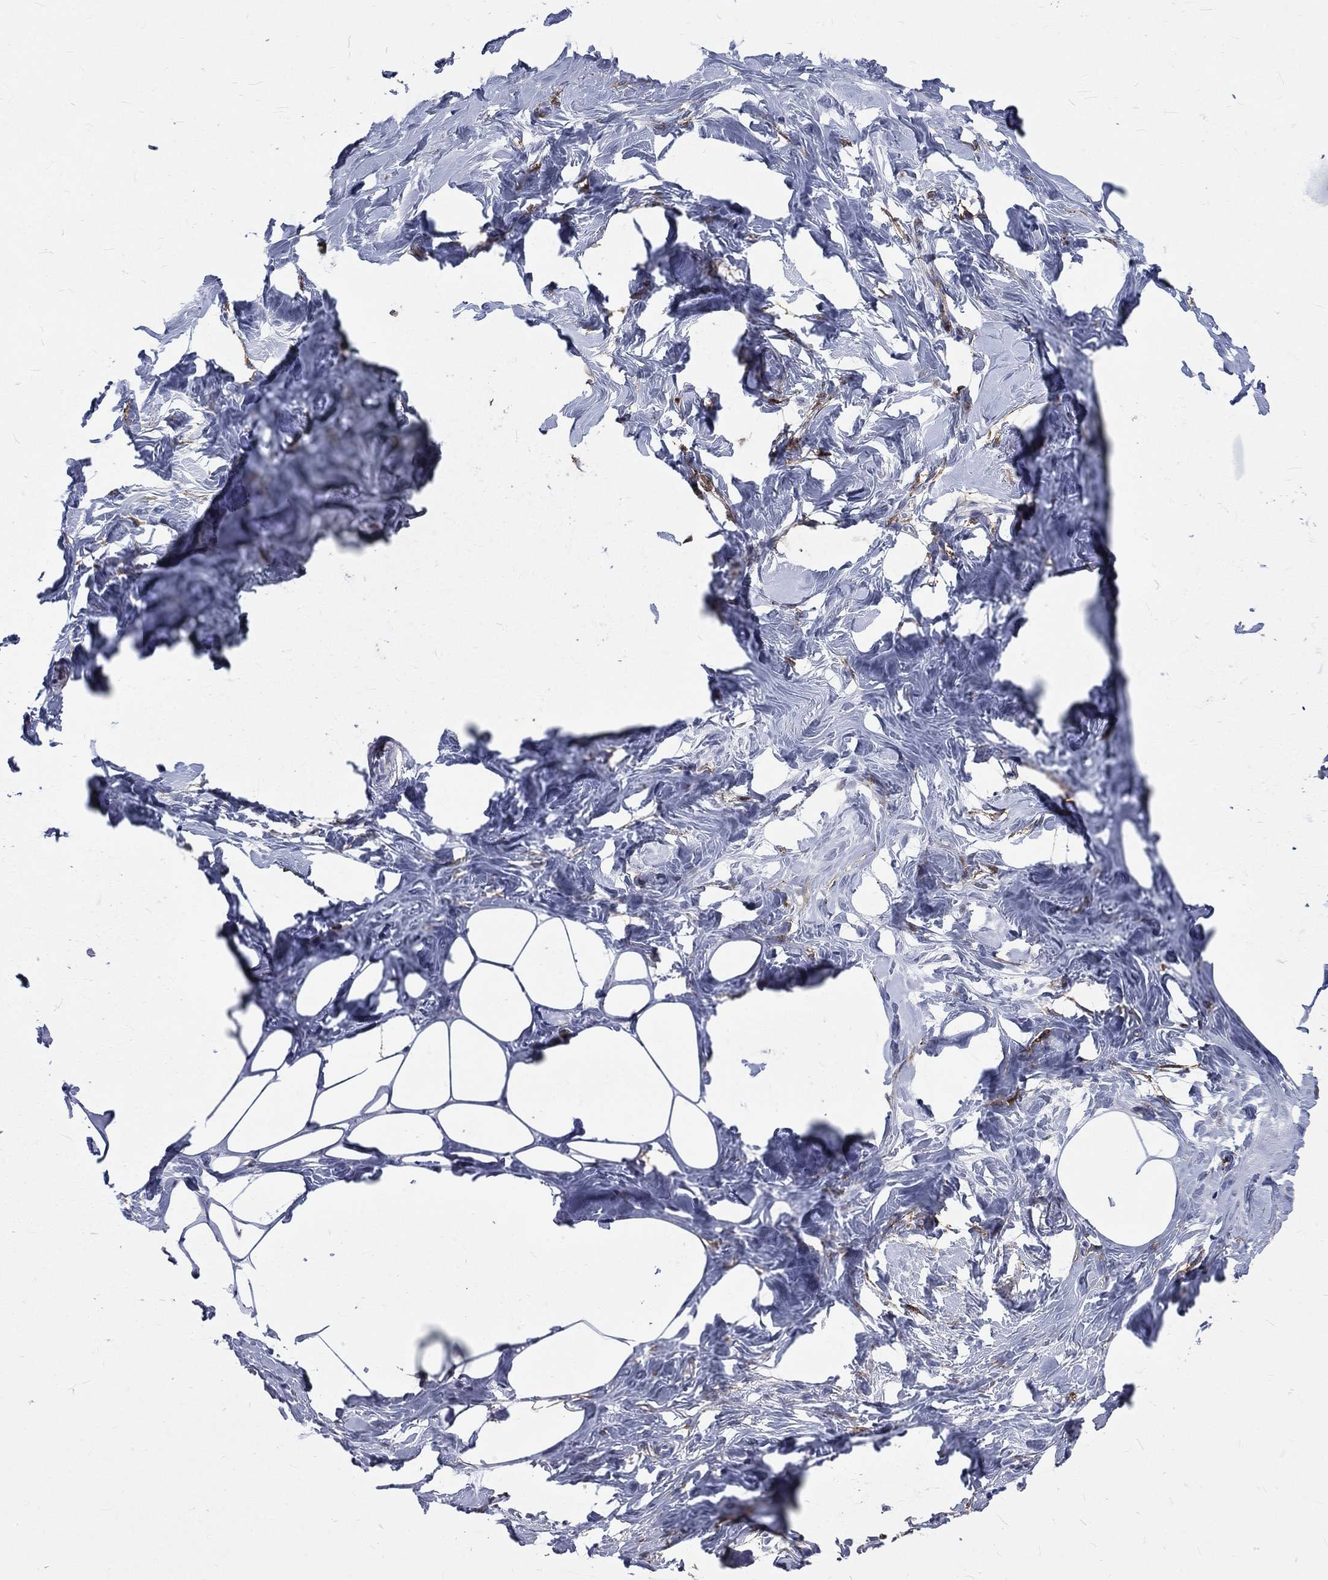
{"staining": {"intensity": "negative", "quantity": "none", "location": "none"}, "tissue": "breast", "cell_type": "Adipocytes", "image_type": "normal", "snomed": [{"axis": "morphology", "description": "Normal tissue, NOS"}, {"axis": "morphology", "description": "Lobular carcinoma, in situ"}, {"axis": "topography", "description": "Breast"}], "caption": "Immunohistochemistry of normal breast demonstrates no positivity in adipocytes. The staining is performed using DAB brown chromogen with nuclei counter-stained in using hematoxylin.", "gene": "BASP1", "patient": {"sex": "female", "age": 35}}